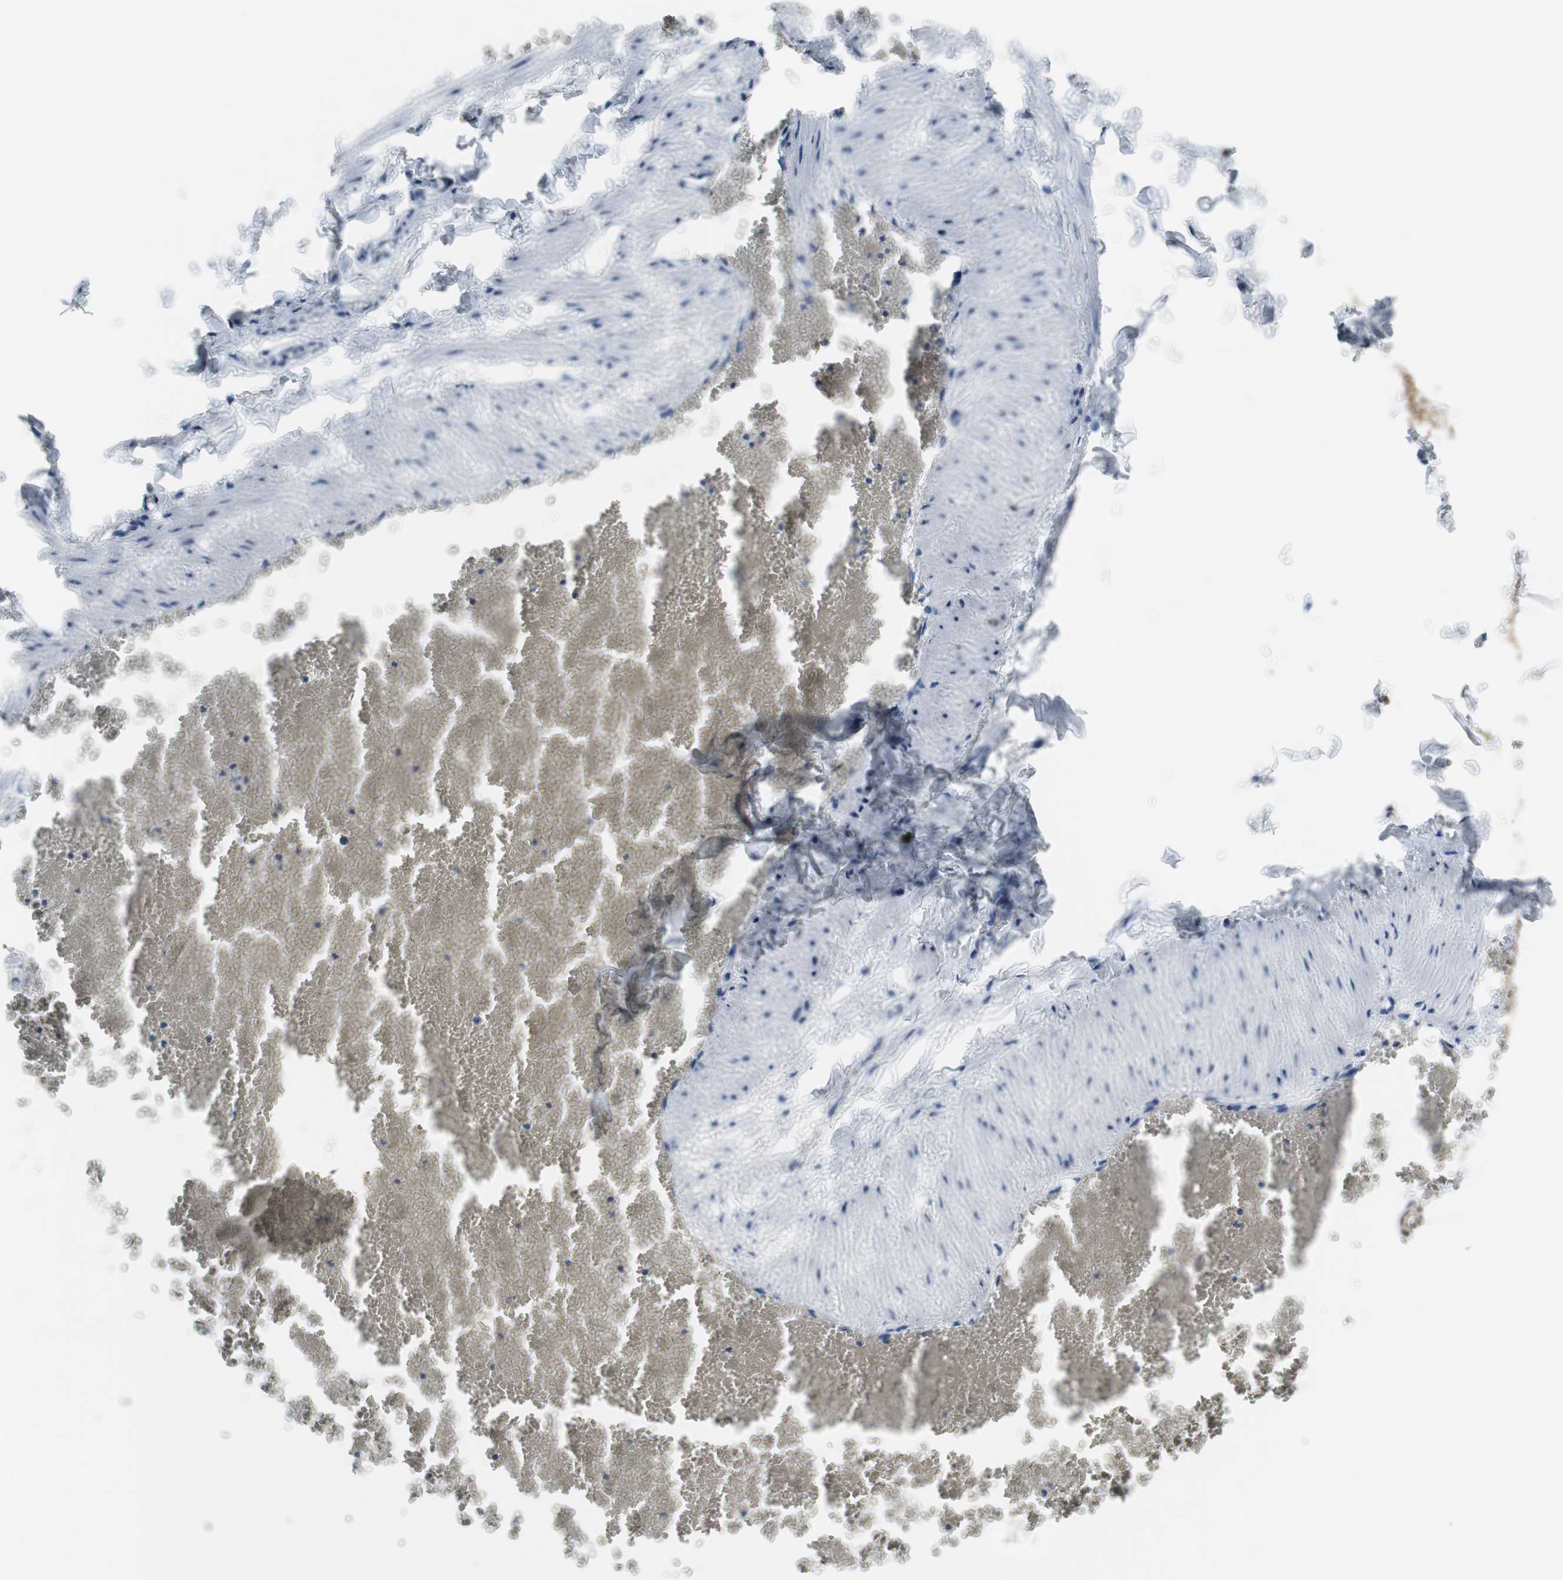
{"staining": {"intensity": "negative", "quantity": "none", "location": "none"}, "tissue": "adipose tissue", "cell_type": "Adipocytes", "image_type": "normal", "snomed": [{"axis": "morphology", "description": "Normal tissue, NOS"}, {"axis": "topography", "description": "Vascular tissue"}], "caption": "Human adipose tissue stained for a protein using immunohistochemistry (IHC) reveals no staining in adipocytes.", "gene": "ARPC3", "patient": {"sex": "male", "age": 41}}